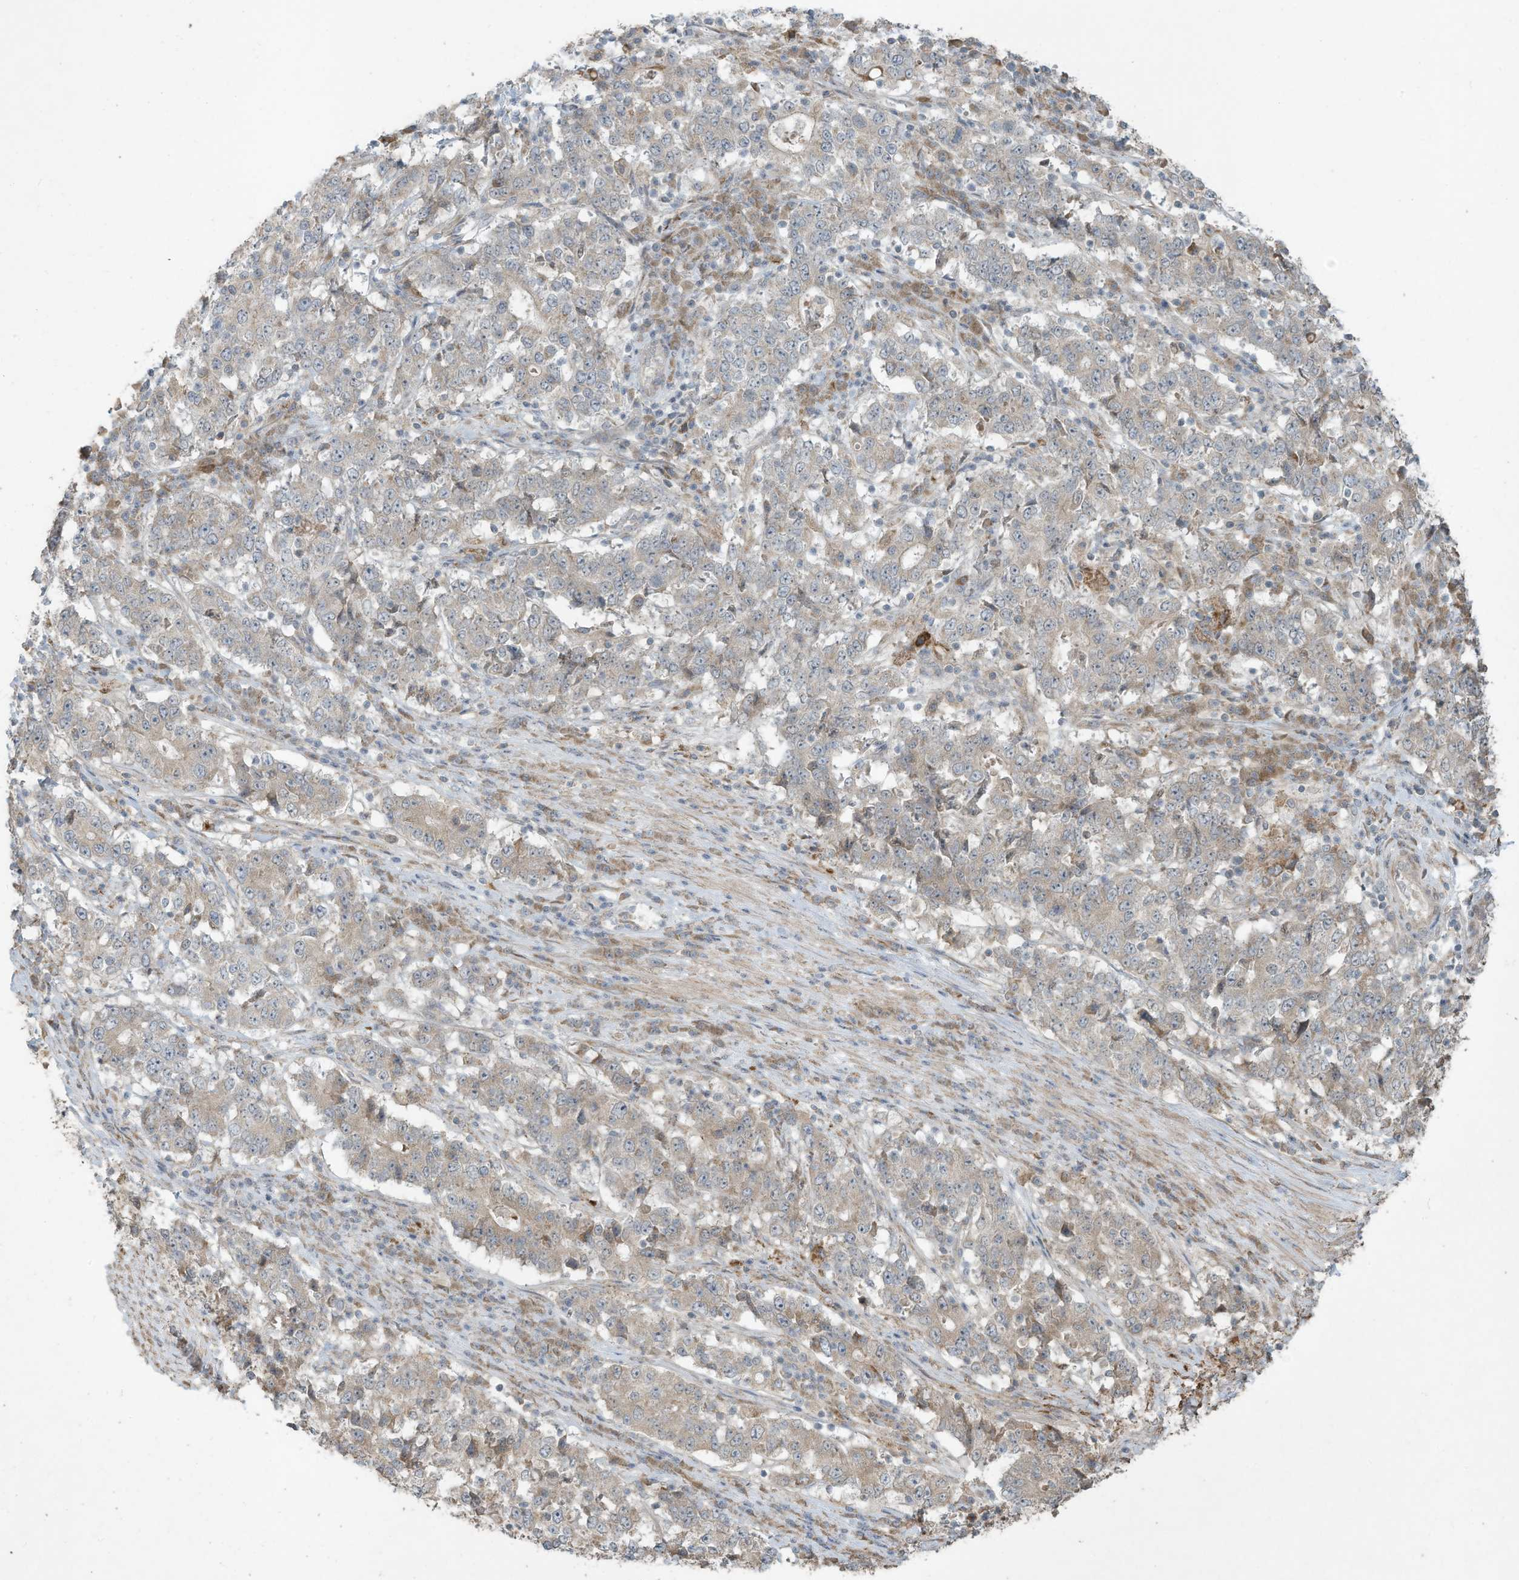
{"staining": {"intensity": "negative", "quantity": "none", "location": "none"}, "tissue": "stomach cancer", "cell_type": "Tumor cells", "image_type": "cancer", "snomed": [{"axis": "morphology", "description": "Adenocarcinoma, NOS"}, {"axis": "topography", "description": "Stomach"}], "caption": "Tumor cells are negative for protein expression in human stomach cancer (adenocarcinoma).", "gene": "MAGIX", "patient": {"sex": "male", "age": 59}}